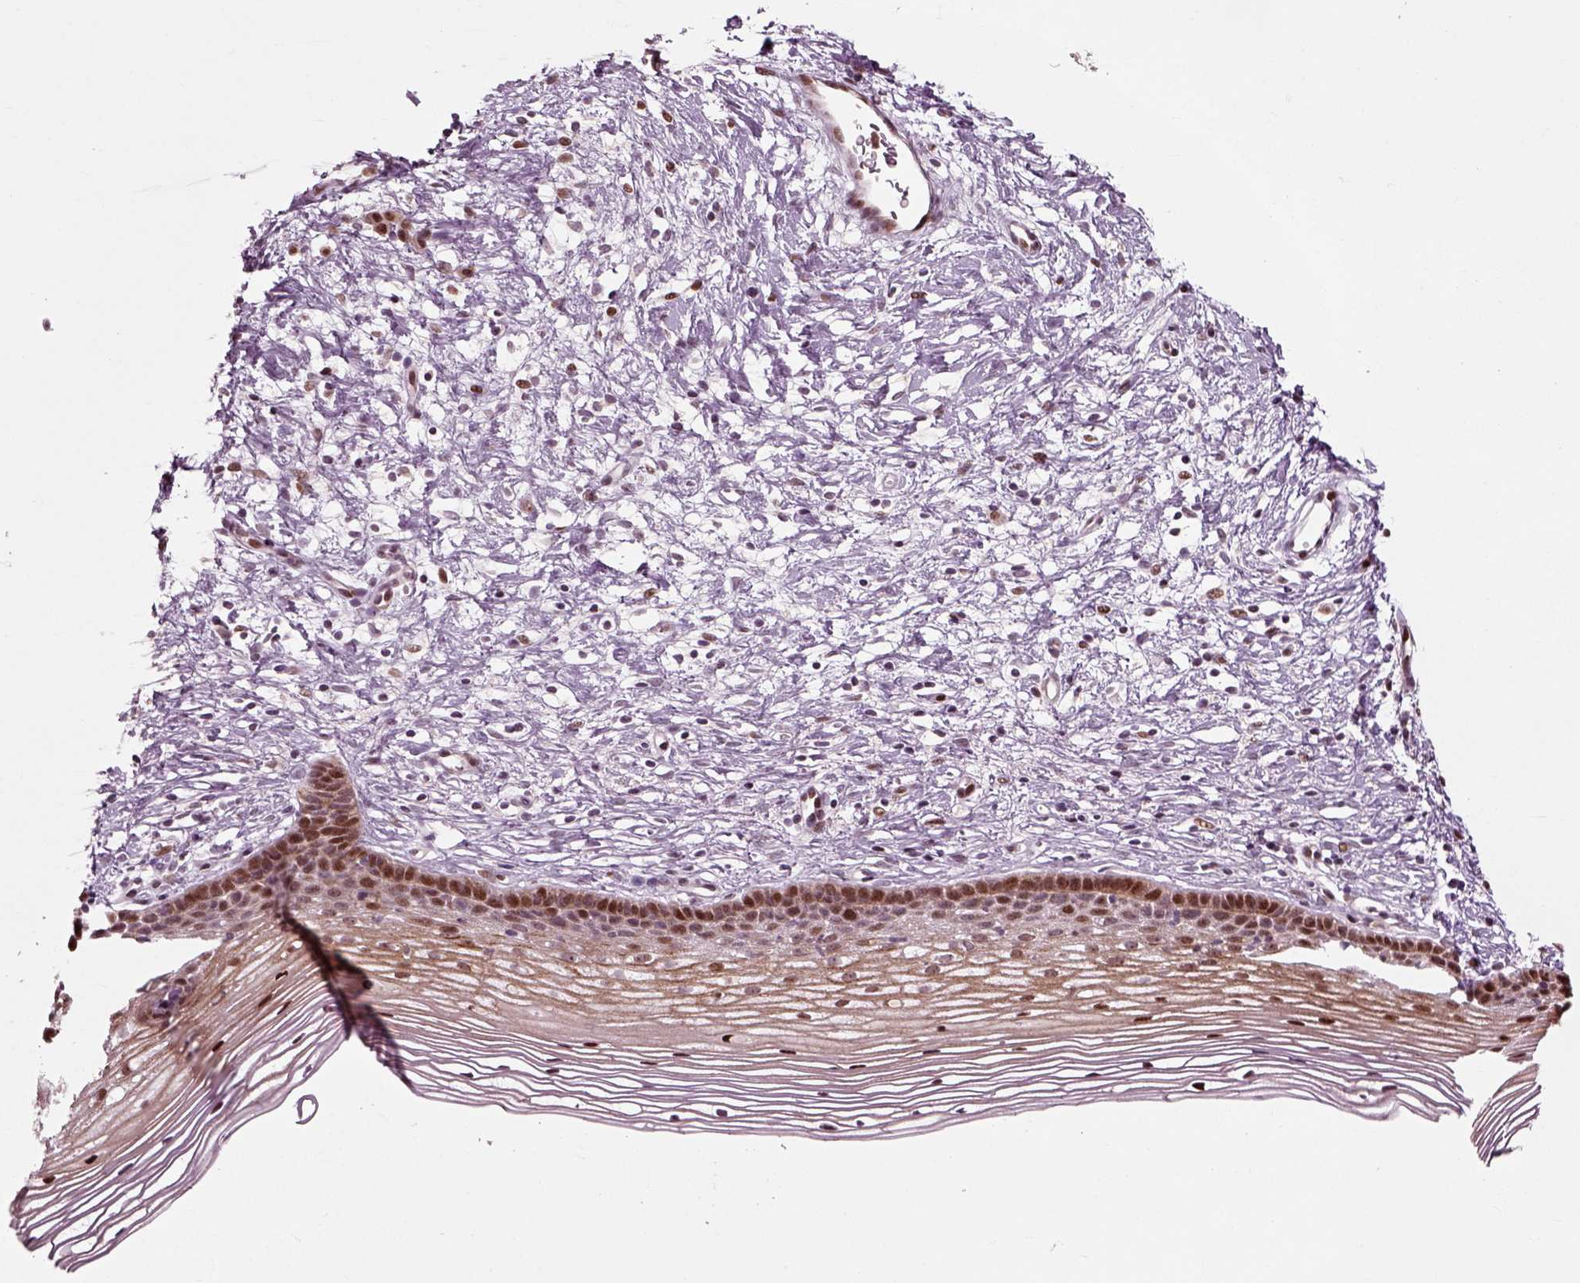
{"staining": {"intensity": "moderate", "quantity": "<25%", "location": "nuclear"}, "tissue": "cervix", "cell_type": "Glandular cells", "image_type": "normal", "snomed": [{"axis": "morphology", "description": "Normal tissue, NOS"}, {"axis": "topography", "description": "Cervix"}], "caption": "An image of cervix stained for a protein demonstrates moderate nuclear brown staining in glandular cells. Ihc stains the protein in brown and the nuclei are stained blue.", "gene": "CDC14A", "patient": {"sex": "female", "age": 39}}